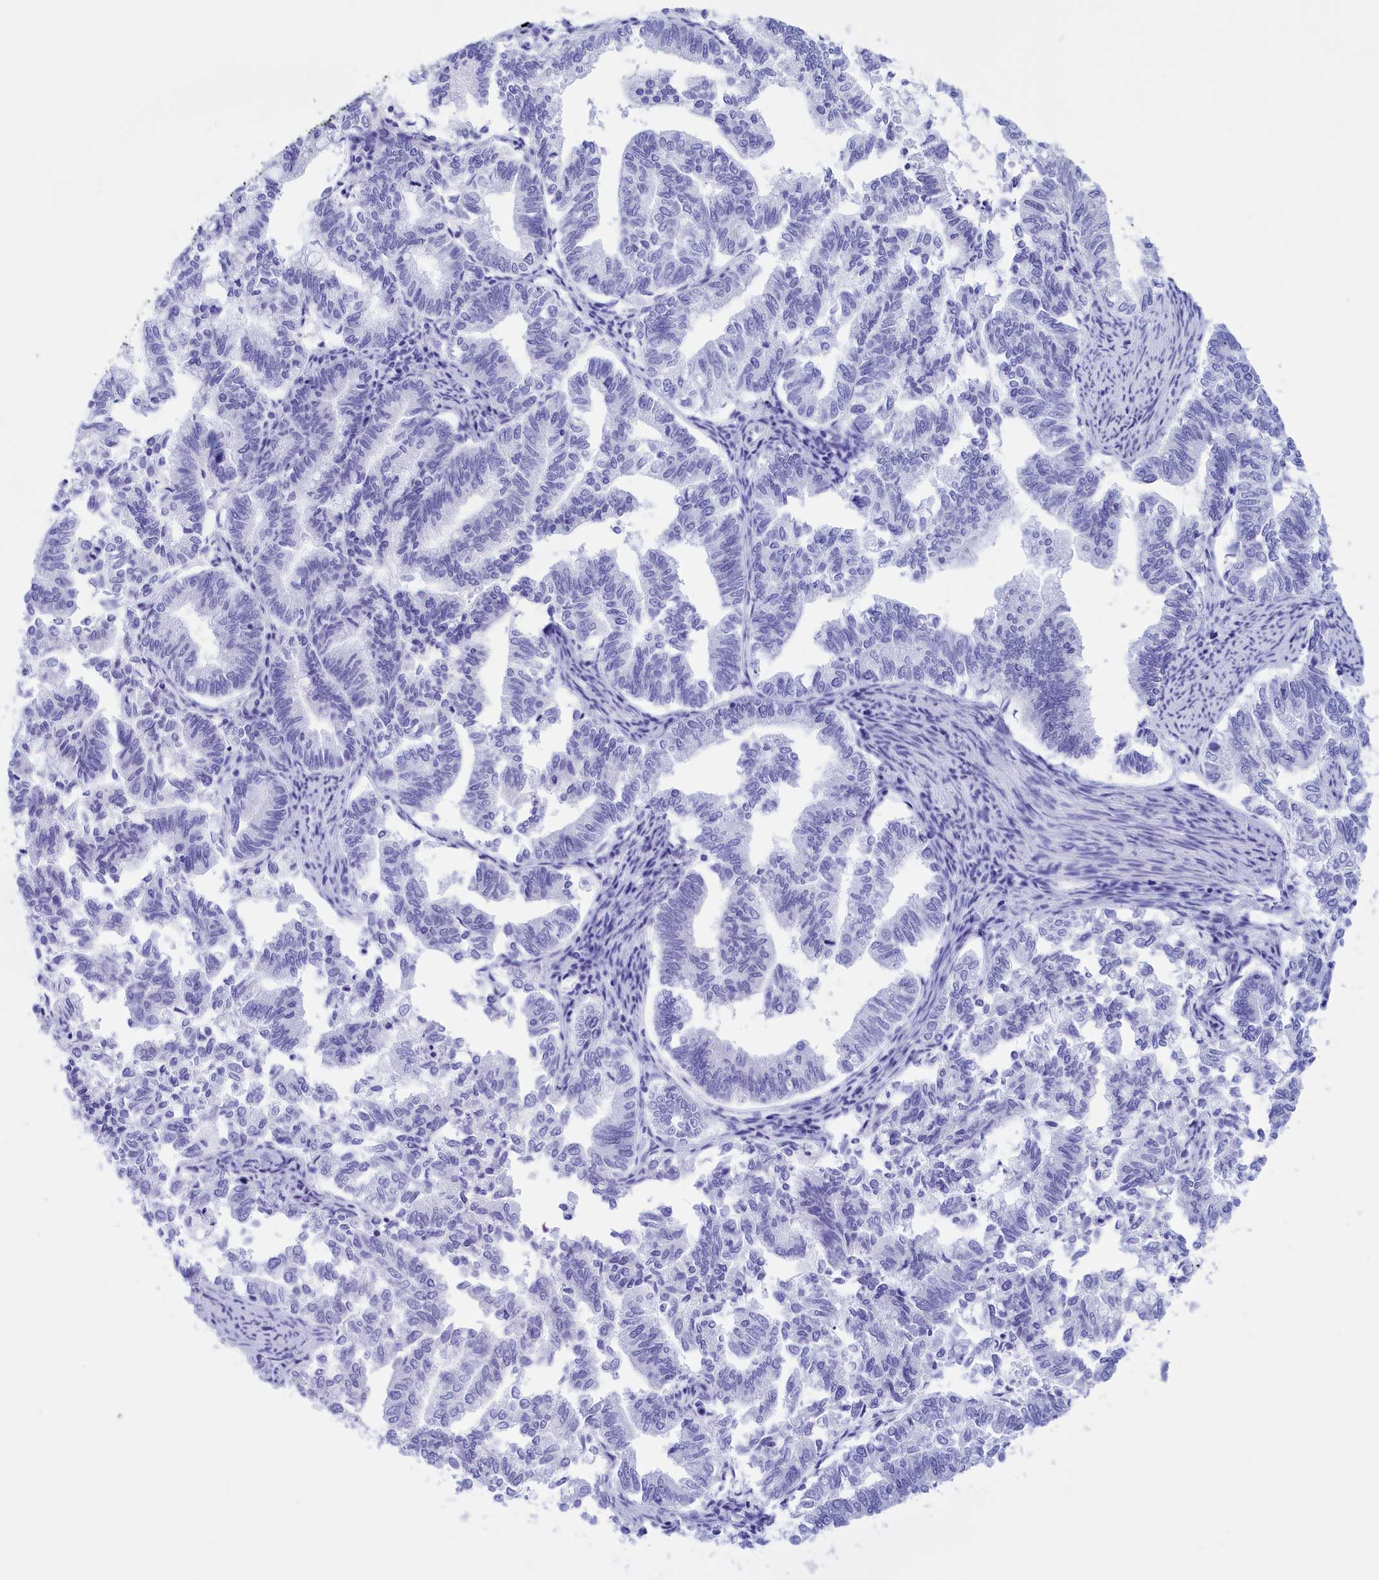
{"staining": {"intensity": "negative", "quantity": "none", "location": "none"}, "tissue": "endometrial cancer", "cell_type": "Tumor cells", "image_type": "cancer", "snomed": [{"axis": "morphology", "description": "Adenocarcinoma, NOS"}, {"axis": "topography", "description": "Endometrium"}], "caption": "IHC of human endometrial adenocarcinoma reveals no expression in tumor cells.", "gene": "BRI3", "patient": {"sex": "female", "age": 79}}